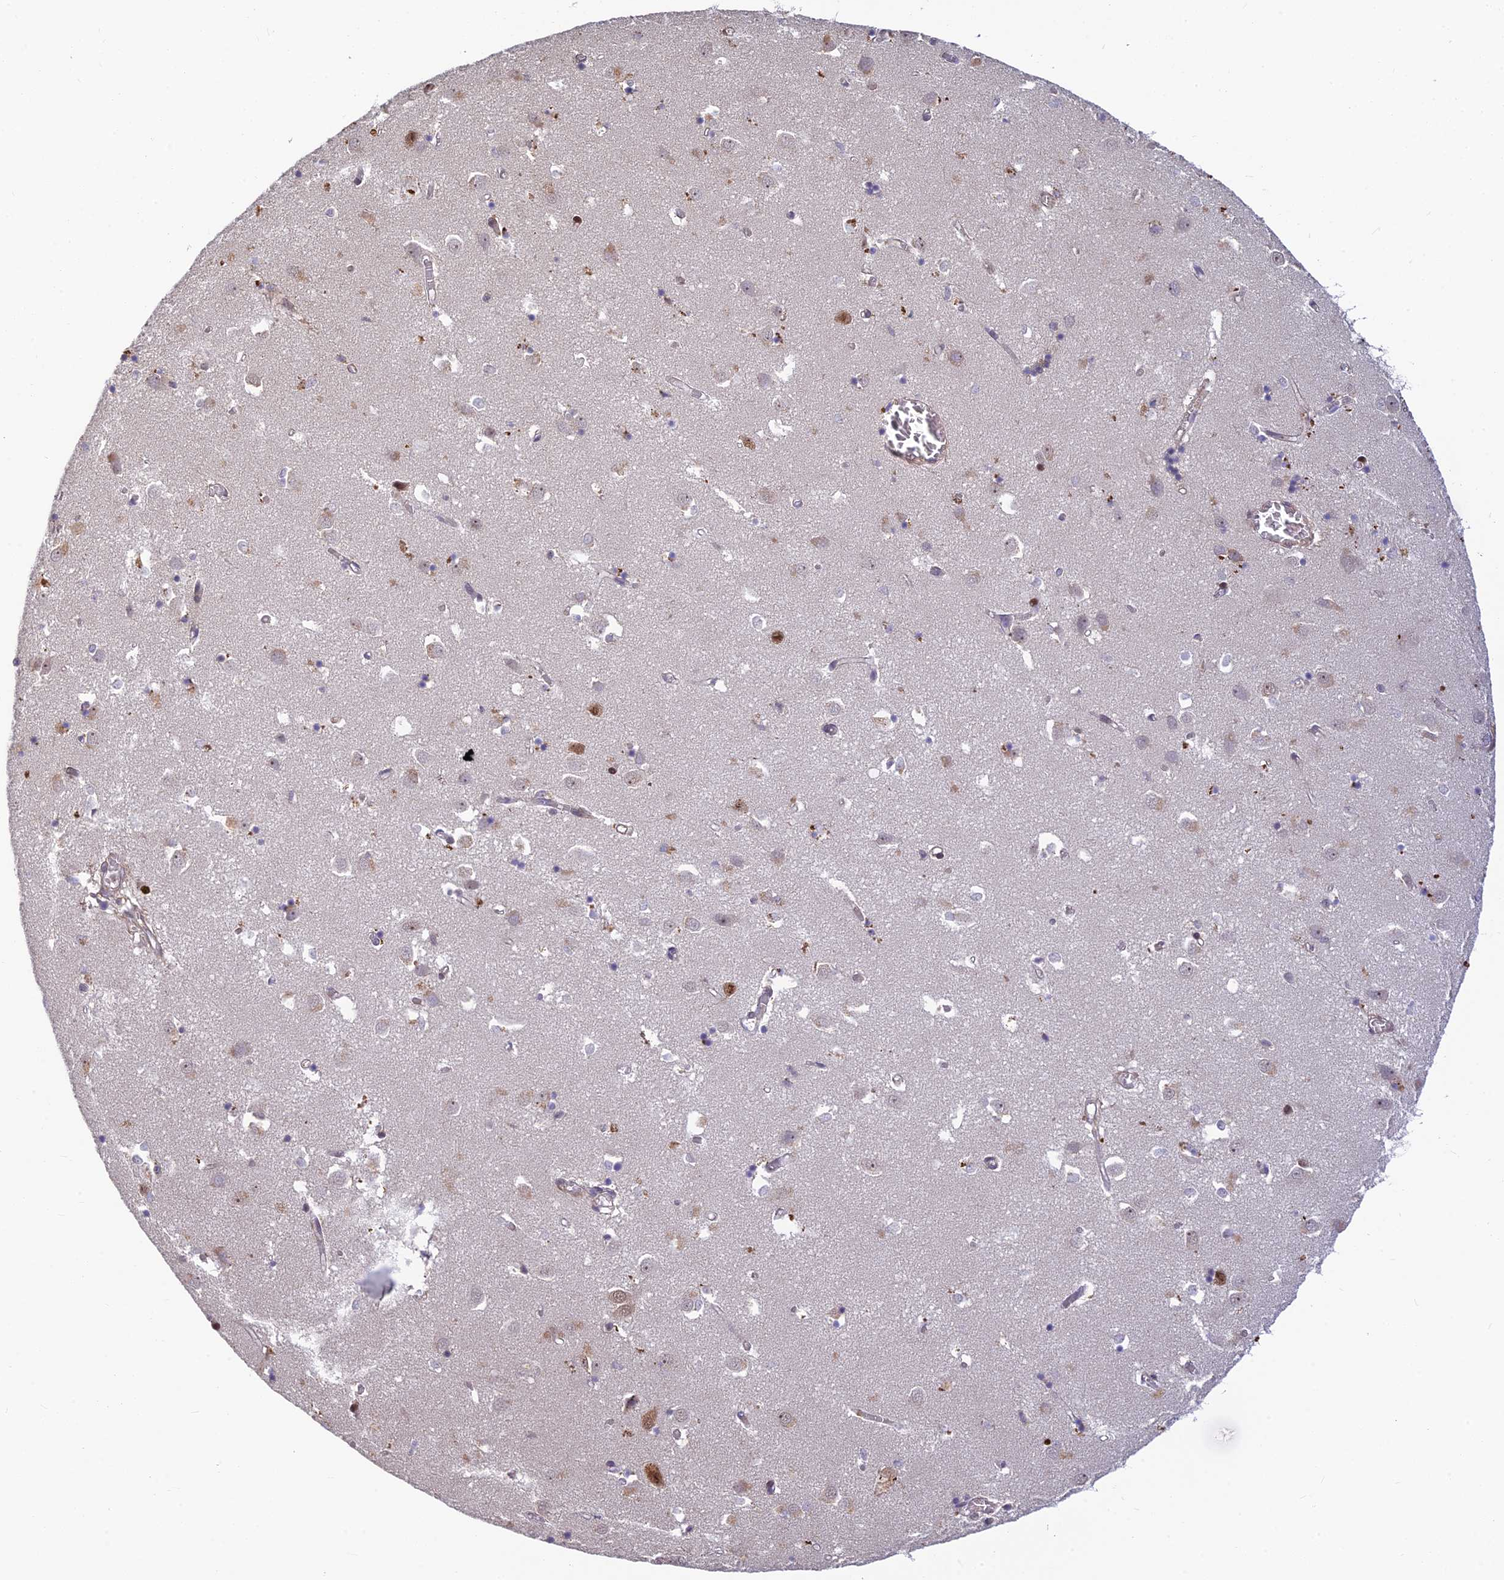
{"staining": {"intensity": "weak", "quantity": "<25%", "location": "cytoplasmic/membranous"}, "tissue": "caudate", "cell_type": "Glial cells", "image_type": "normal", "snomed": [{"axis": "morphology", "description": "Normal tissue, NOS"}, {"axis": "topography", "description": "Lateral ventricle wall"}], "caption": "This is a image of IHC staining of normal caudate, which shows no positivity in glial cells. (Stains: DAB (3,3'-diaminobenzidine) immunohistochemistry (IHC) with hematoxylin counter stain, Microscopy: brightfield microscopy at high magnification).", "gene": "UFSP2", "patient": {"sex": "male", "age": 70}}